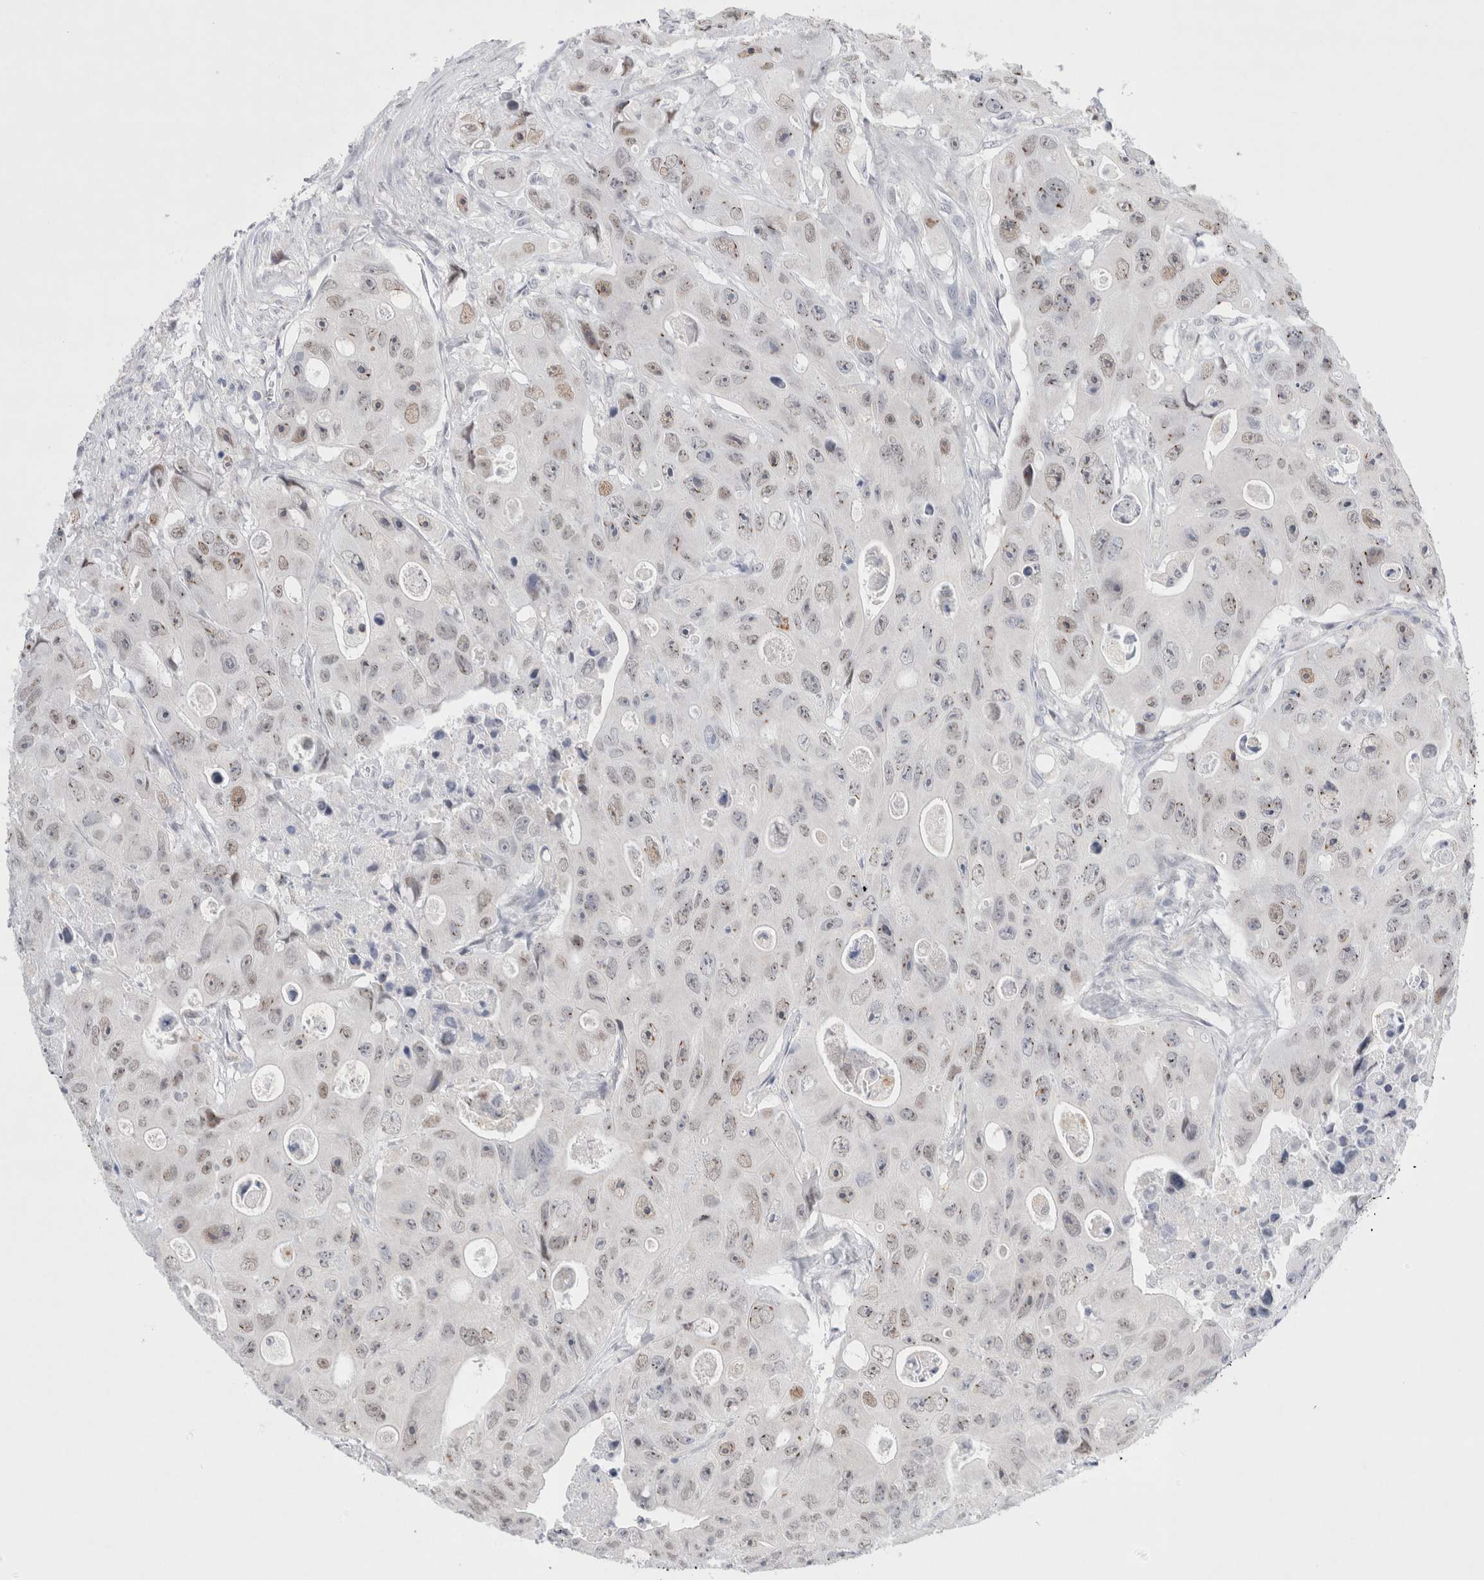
{"staining": {"intensity": "weak", "quantity": "25%-75%", "location": "nuclear"}, "tissue": "colorectal cancer", "cell_type": "Tumor cells", "image_type": "cancer", "snomed": [{"axis": "morphology", "description": "Adenocarcinoma, NOS"}, {"axis": "topography", "description": "Colon"}], "caption": "Weak nuclear expression is seen in approximately 25%-75% of tumor cells in colorectal cancer (adenocarcinoma). Nuclei are stained in blue.", "gene": "SLC22A12", "patient": {"sex": "female", "age": 46}}